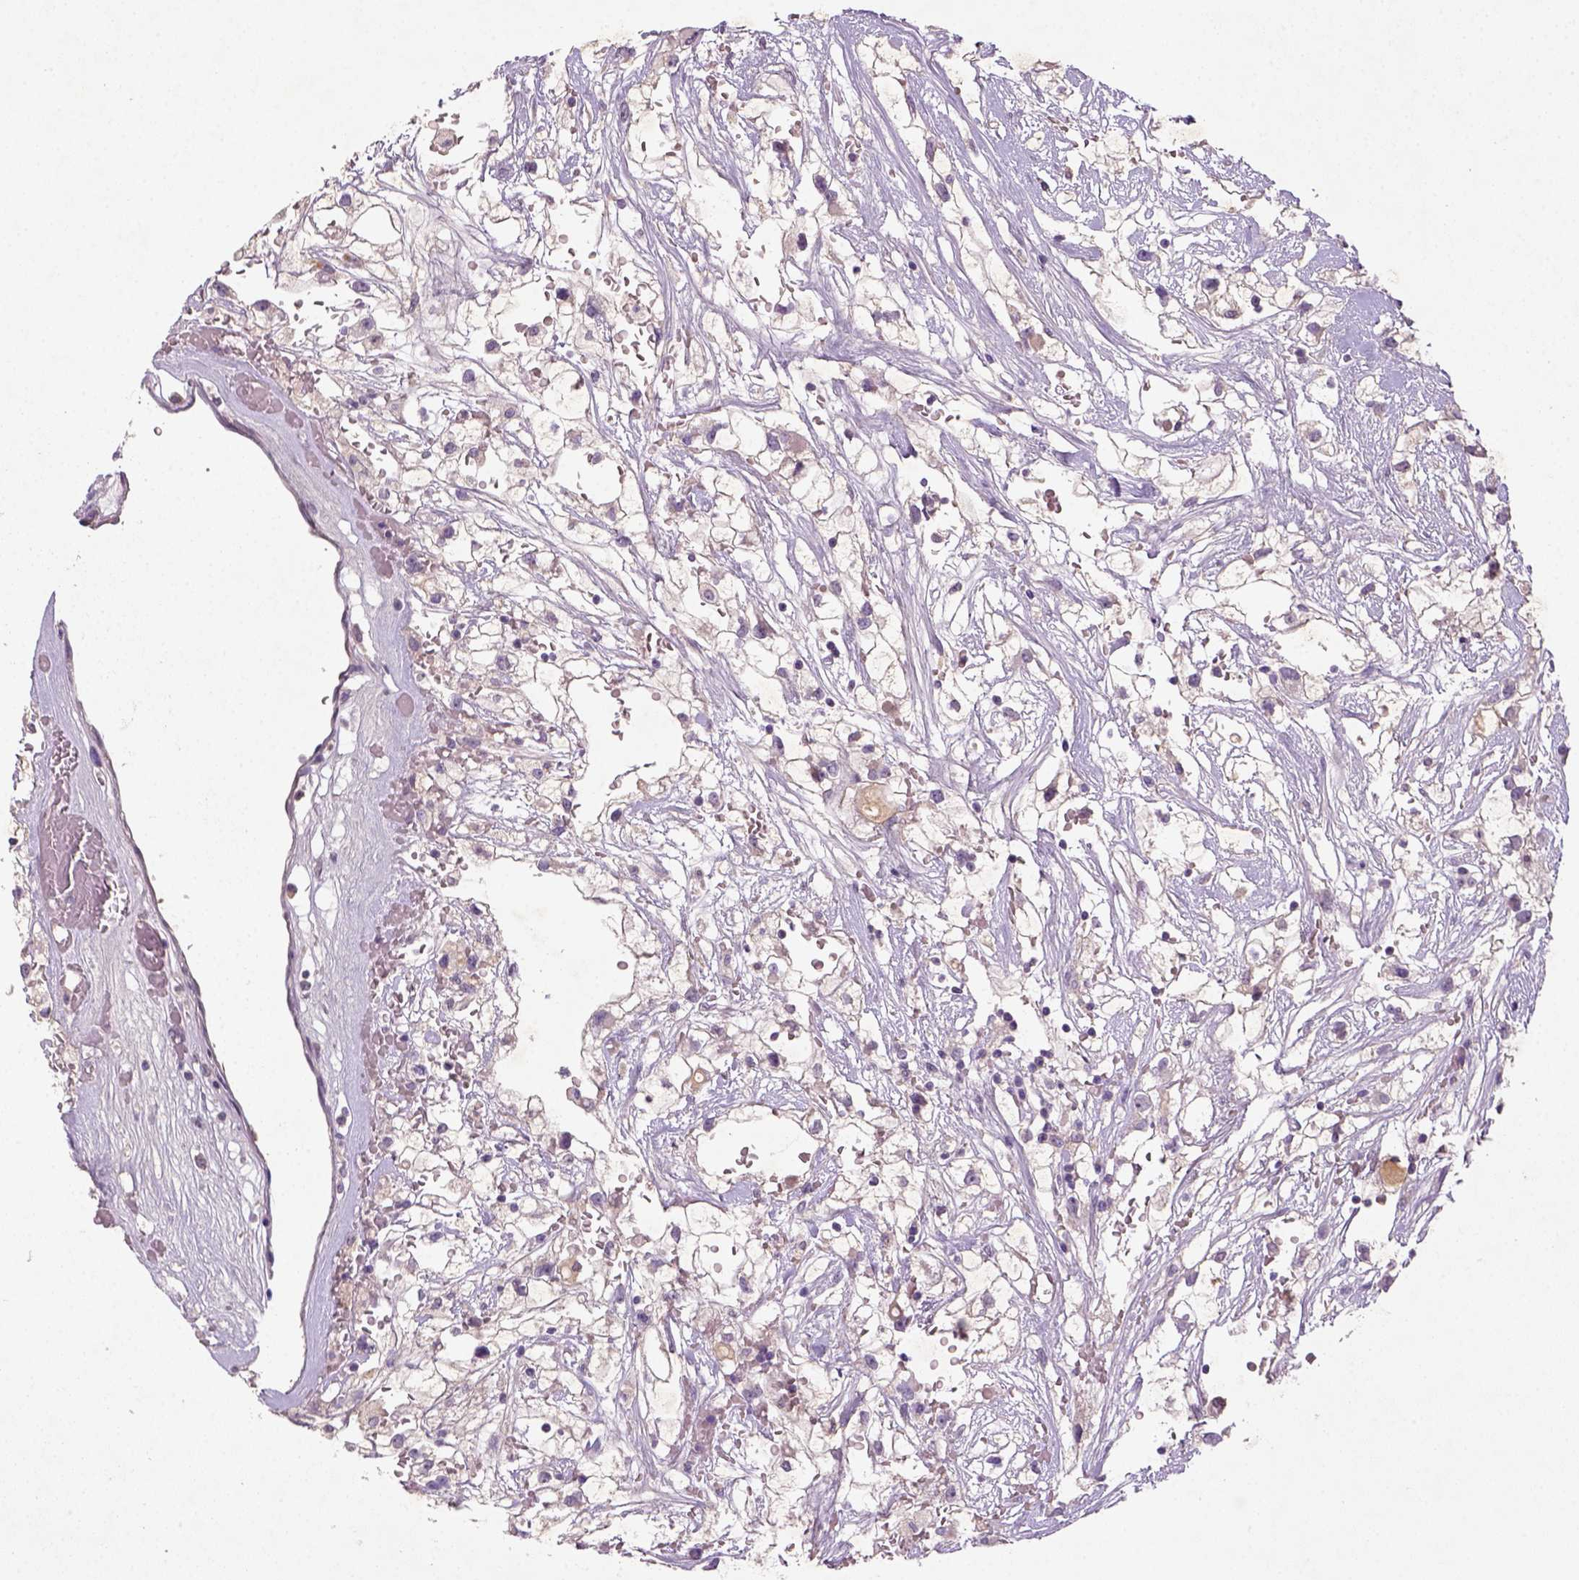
{"staining": {"intensity": "negative", "quantity": "none", "location": "none"}, "tissue": "renal cancer", "cell_type": "Tumor cells", "image_type": "cancer", "snomed": [{"axis": "morphology", "description": "Adenocarcinoma, NOS"}, {"axis": "topography", "description": "Kidney"}], "caption": "This is an IHC micrograph of adenocarcinoma (renal). There is no expression in tumor cells.", "gene": "NLGN2", "patient": {"sex": "male", "age": 59}}